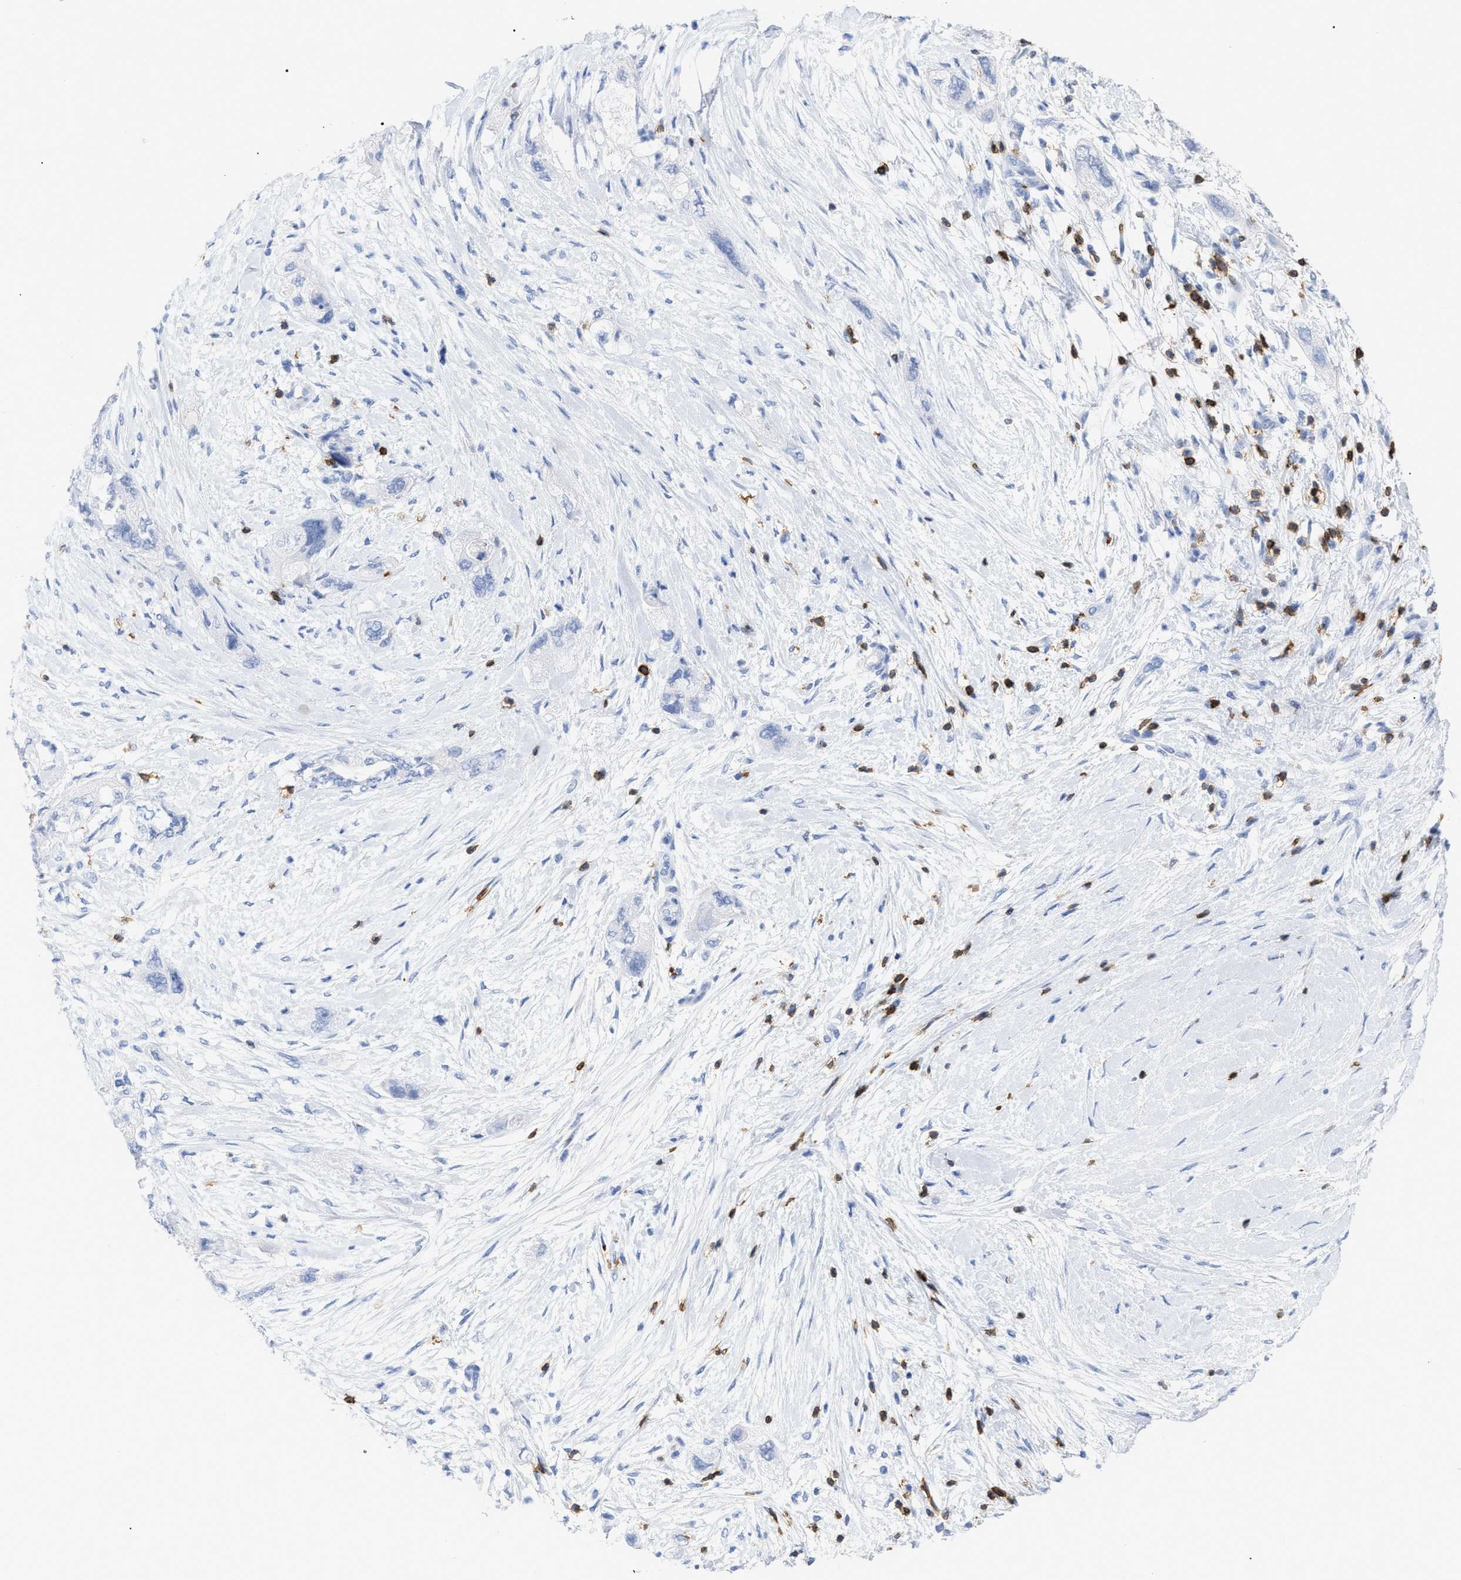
{"staining": {"intensity": "negative", "quantity": "none", "location": "none"}, "tissue": "pancreatic cancer", "cell_type": "Tumor cells", "image_type": "cancer", "snomed": [{"axis": "morphology", "description": "Adenocarcinoma, NOS"}, {"axis": "topography", "description": "Pancreas"}], "caption": "Histopathology image shows no protein expression in tumor cells of pancreatic adenocarcinoma tissue.", "gene": "CD5", "patient": {"sex": "female", "age": 73}}